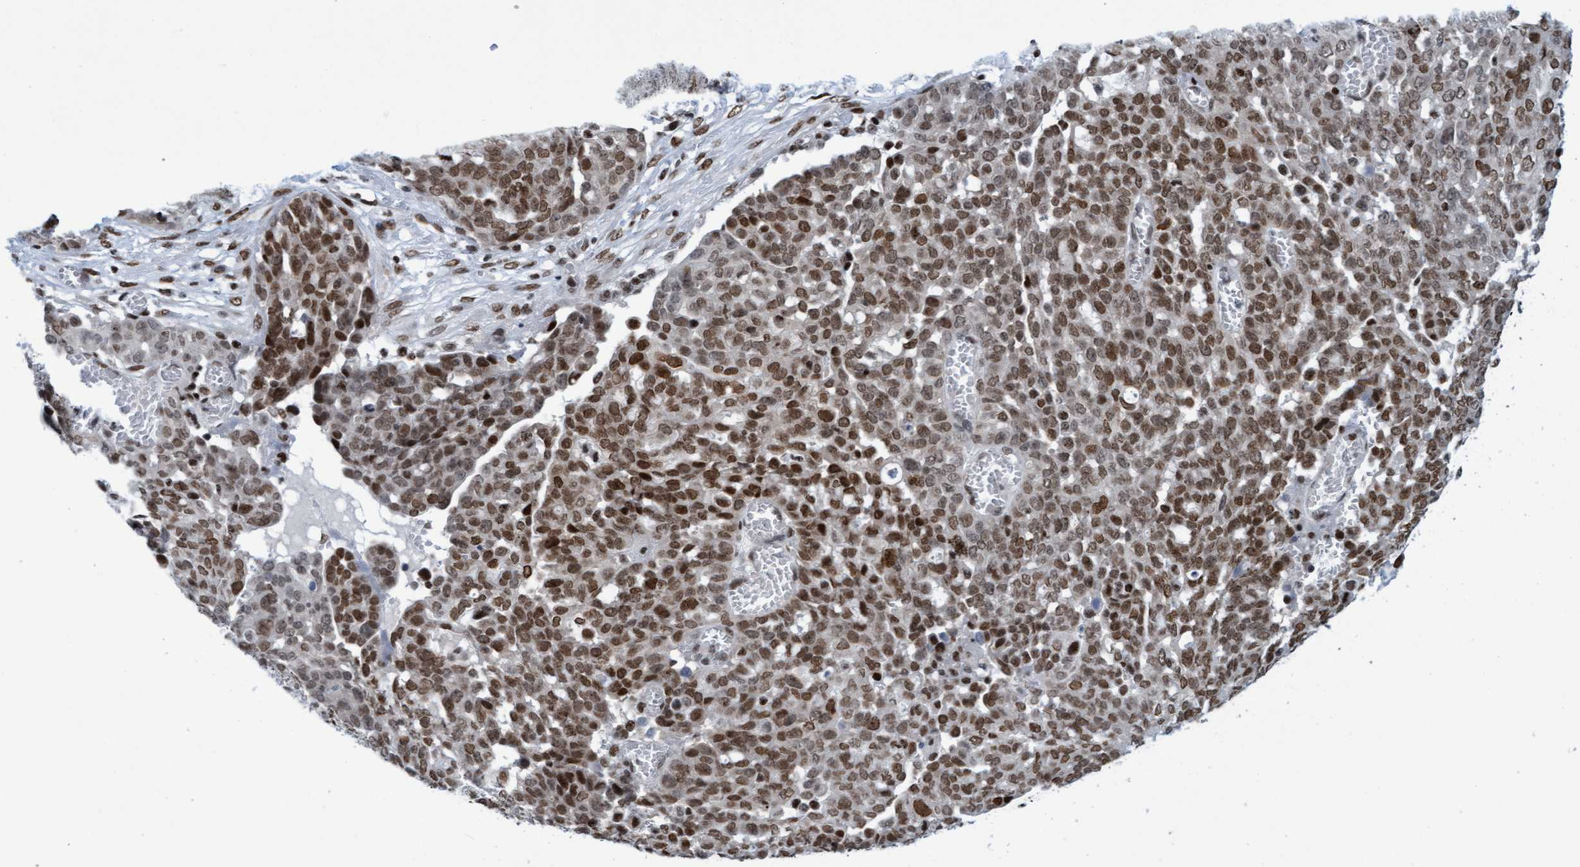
{"staining": {"intensity": "moderate", "quantity": ">75%", "location": "nuclear"}, "tissue": "ovarian cancer", "cell_type": "Tumor cells", "image_type": "cancer", "snomed": [{"axis": "morphology", "description": "Cystadenocarcinoma, serous, NOS"}, {"axis": "topography", "description": "Soft tissue"}, {"axis": "topography", "description": "Ovary"}], "caption": "Human serous cystadenocarcinoma (ovarian) stained for a protein (brown) displays moderate nuclear positive positivity in about >75% of tumor cells.", "gene": "GLRX2", "patient": {"sex": "female", "age": 57}}